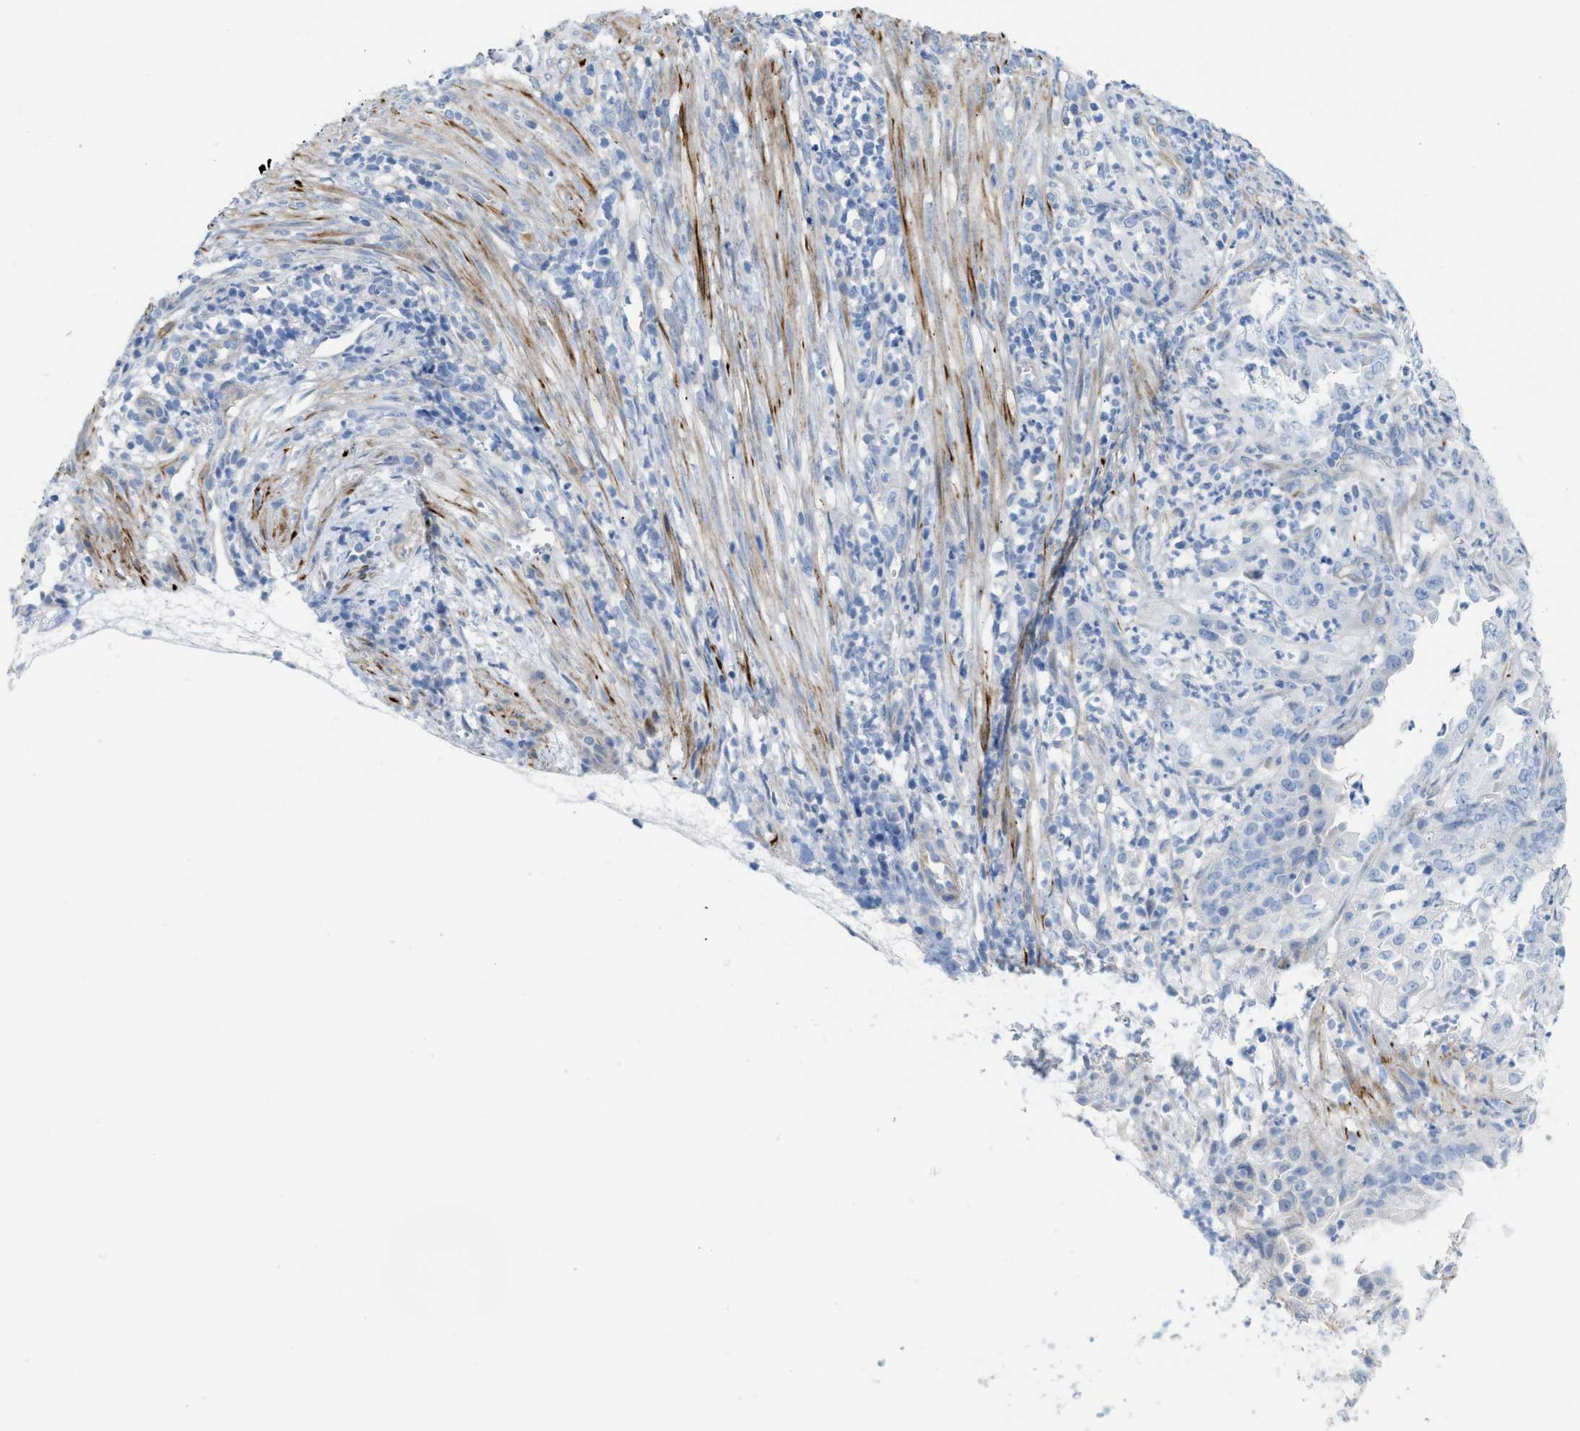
{"staining": {"intensity": "negative", "quantity": "none", "location": "none"}, "tissue": "endometrial cancer", "cell_type": "Tumor cells", "image_type": "cancer", "snomed": [{"axis": "morphology", "description": "Adenocarcinoma, NOS"}, {"axis": "topography", "description": "Endometrium"}], "caption": "Endometrial cancer (adenocarcinoma) was stained to show a protein in brown. There is no significant positivity in tumor cells.", "gene": "MPP3", "patient": {"sex": "female", "age": 51}}